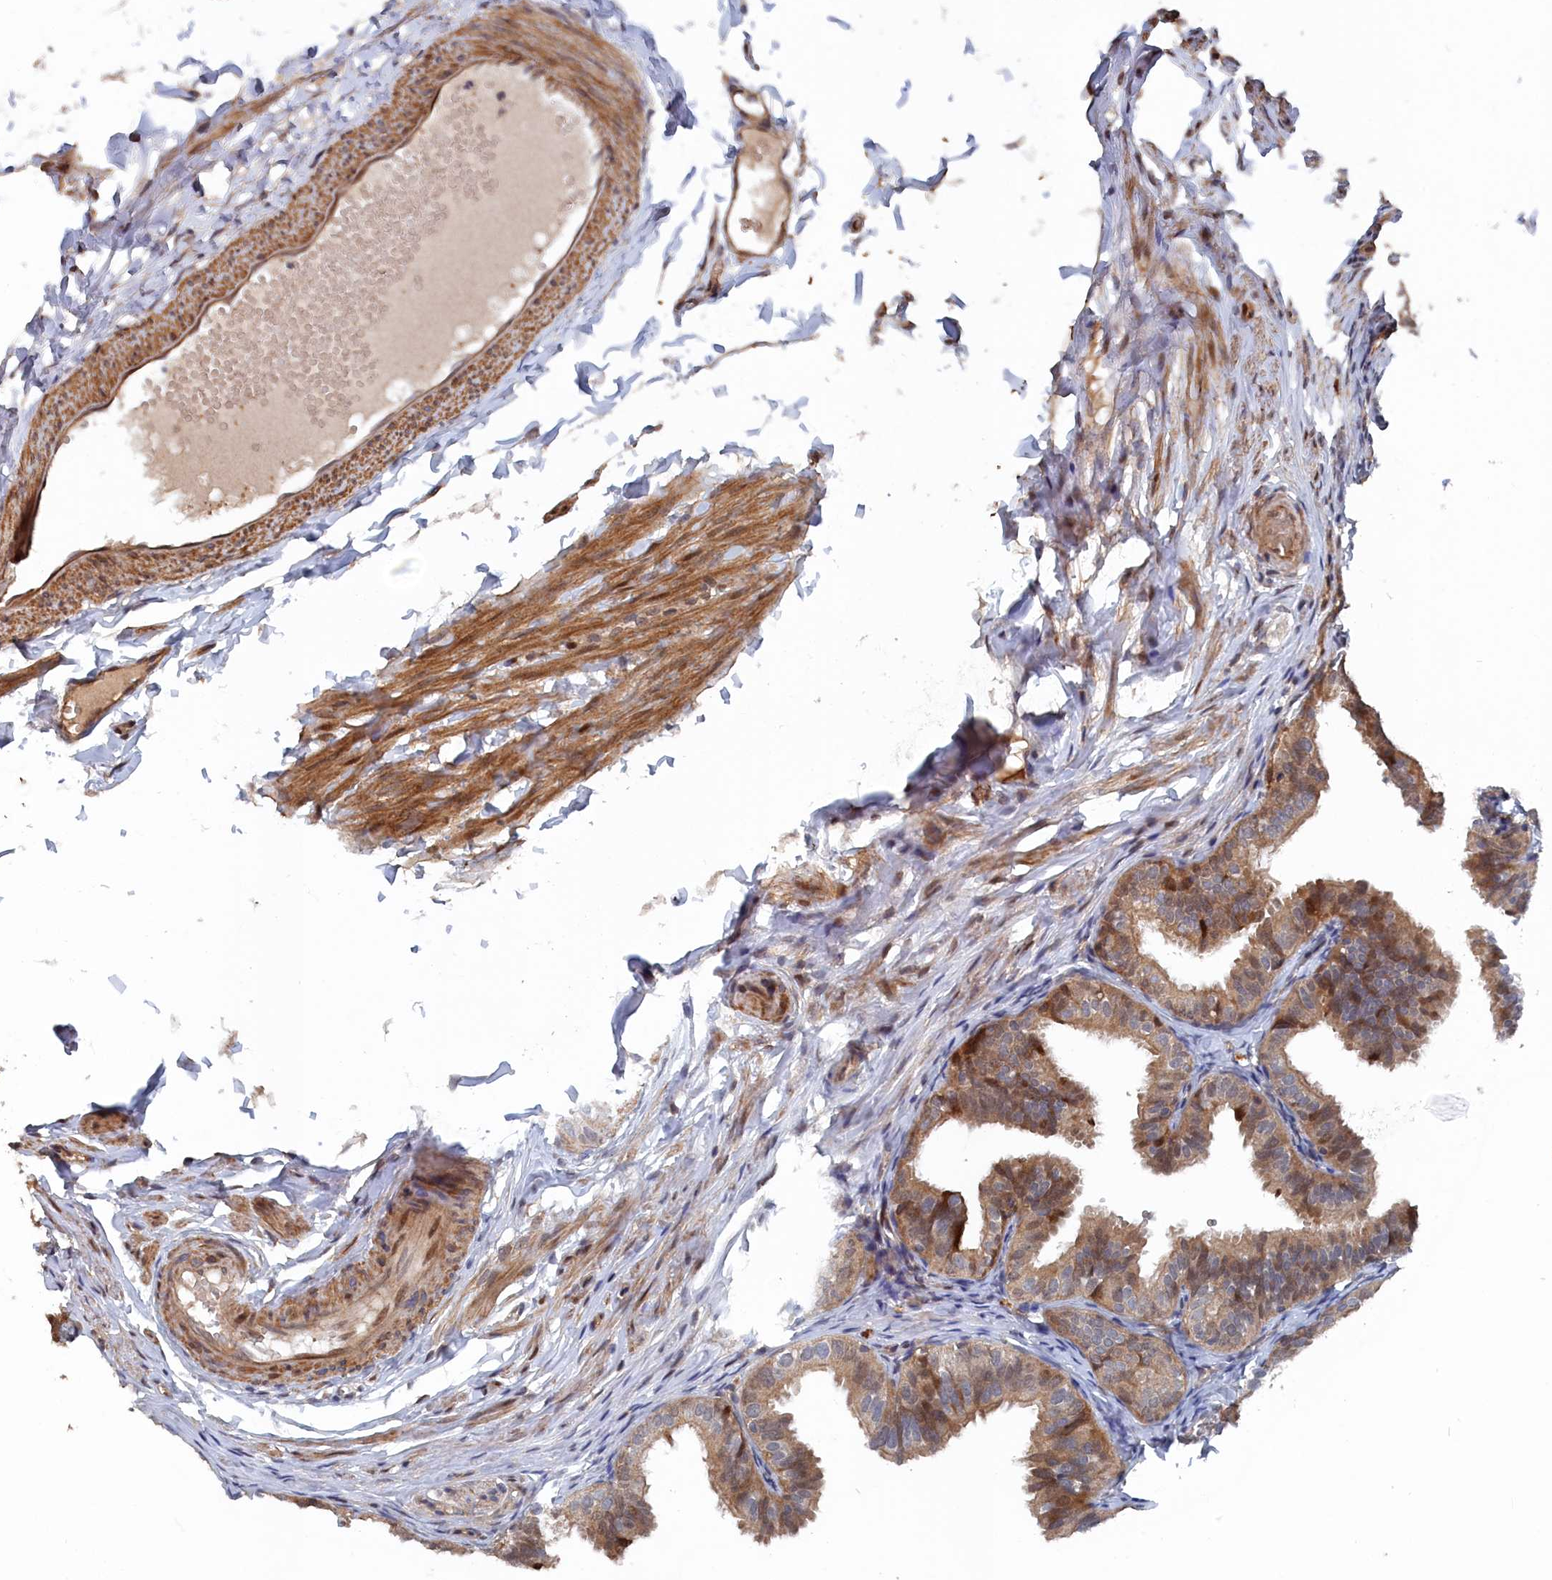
{"staining": {"intensity": "moderate", "quantity": ">75%", "location": "cytoplasmic/membranous,nuclear"}, "tissue": "fallopian tube", "cell_type": "Glandular cells", "image_type": "normal", "snomed": [{"axis": "morphology", "description": "Normal tissue, NOS"}, {"axis": "topography", "description": "Fallopian tube"}], "caption": "Protein positivity by immunohistochemistry reveals moderate cytoplasmic/membranous,nuclear positivity in approximately >75% of glandular cells in unremarkable fallopian tube.", "gene": "ELOVL6", "patient": {"sex": "female", "age": 35}}